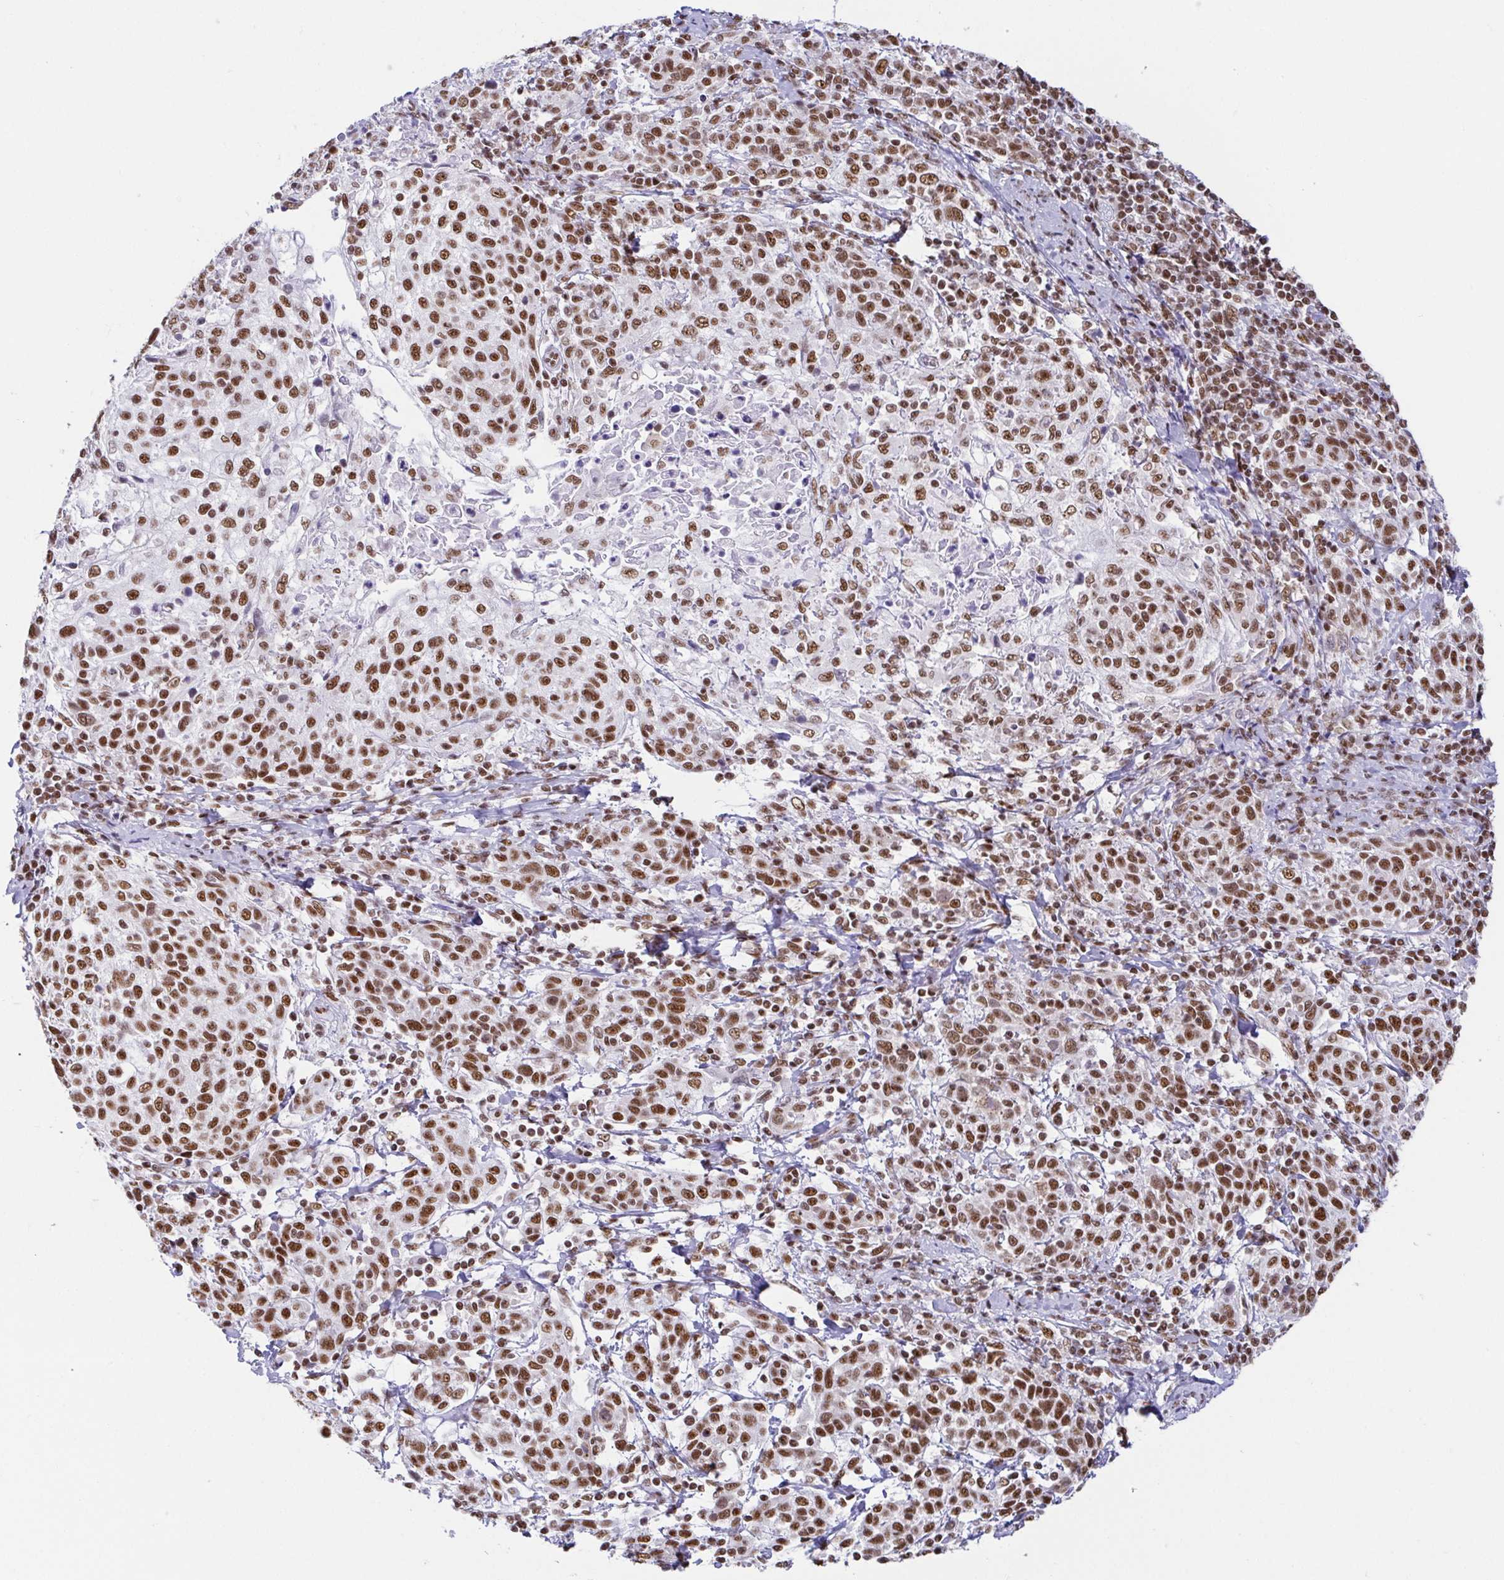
{"staining": {"intensity": "moderate", "quantity": ">75%", "location": "nuclear"}, "tissue": "cervical cancer", "cell_type": "Tumor cells", "image_type": "cancer", "snomed": [{"axis": "morphology", "description": "Squamous cell carcinoma, NOS"}, {"axis": "topography", "description": "Cervix"}], "caption": "An image showing moderate nuclear expression in about >75% of tumor cells in squamous cell carcinoma (cervical), as visualized by brown immunohistochemical staining.", "gene": "EWSR1", "patient": {"sex": "female", "age": 61}}